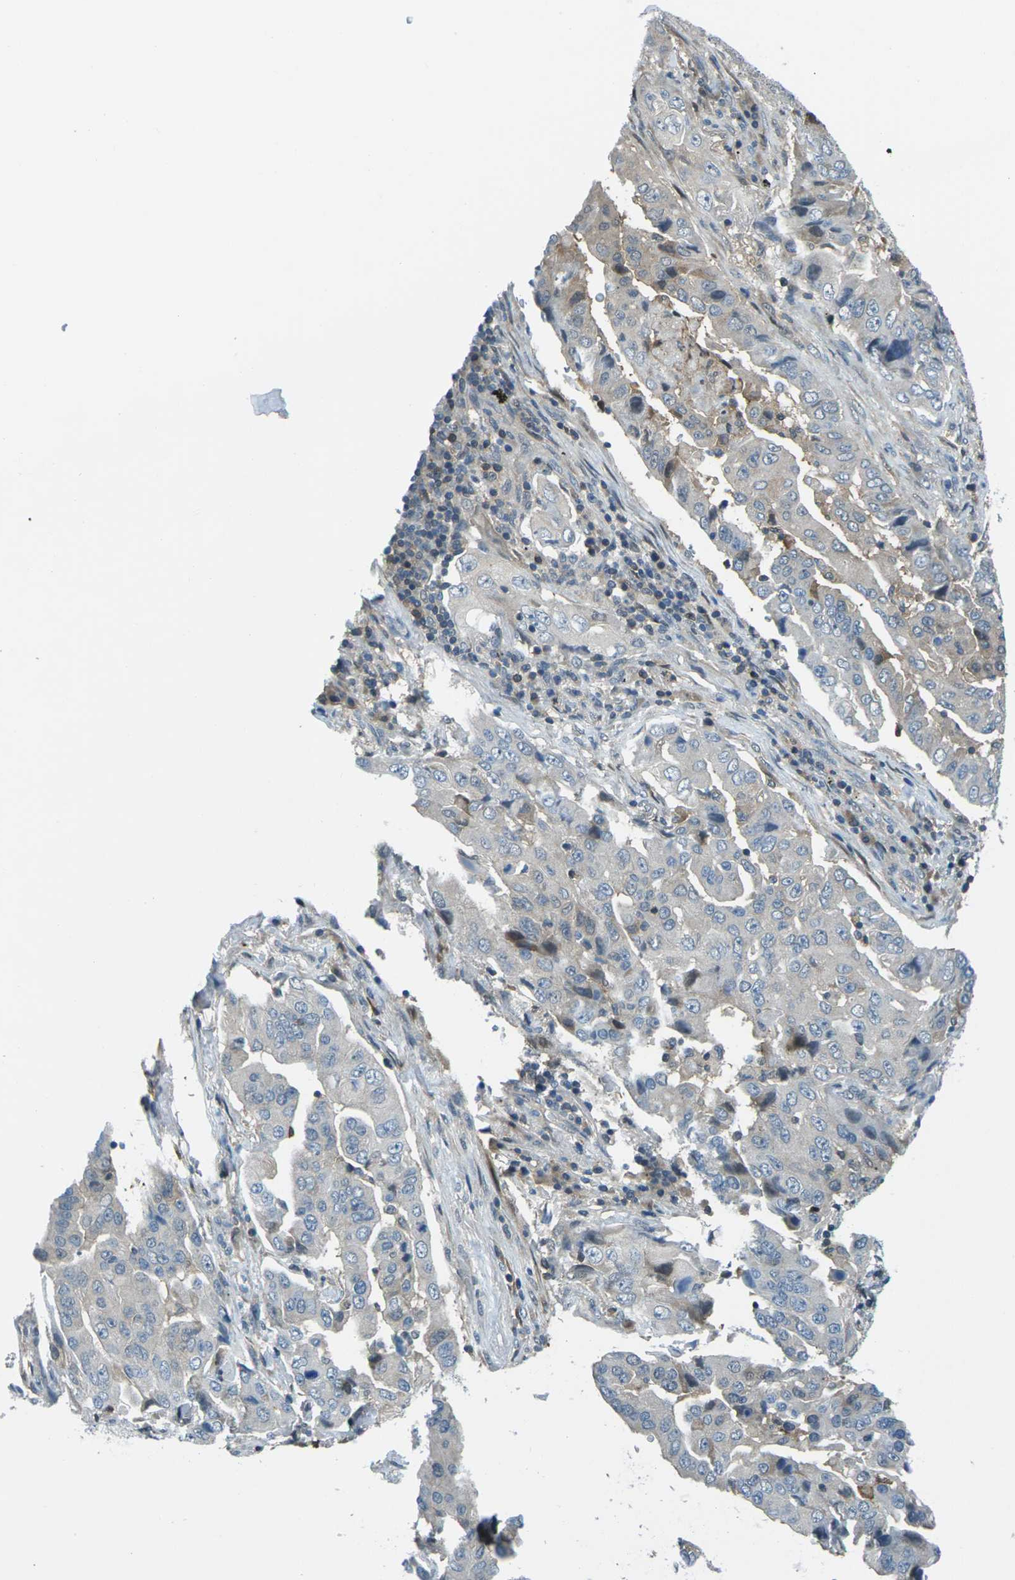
{"staining": {"intensity": "negative", "quantity": "none", "location": "none"}, "tissue": "lung cancer", "cell_type": "Tumor cells", "image_type": "cancer", "snomed": [{"axis": "morphology", "description": "Adenocarcinoma, NOS"}, {"axis": "topography", "description": "Lung"}], "caption": "High power microscopy histopathology image of an immunohistochemistry image of lung adenocarcinoma, revealing no significant positivity in tumor cells.", "gene": "NANOS2", "patient": {"sex": "female", "age": 65}}